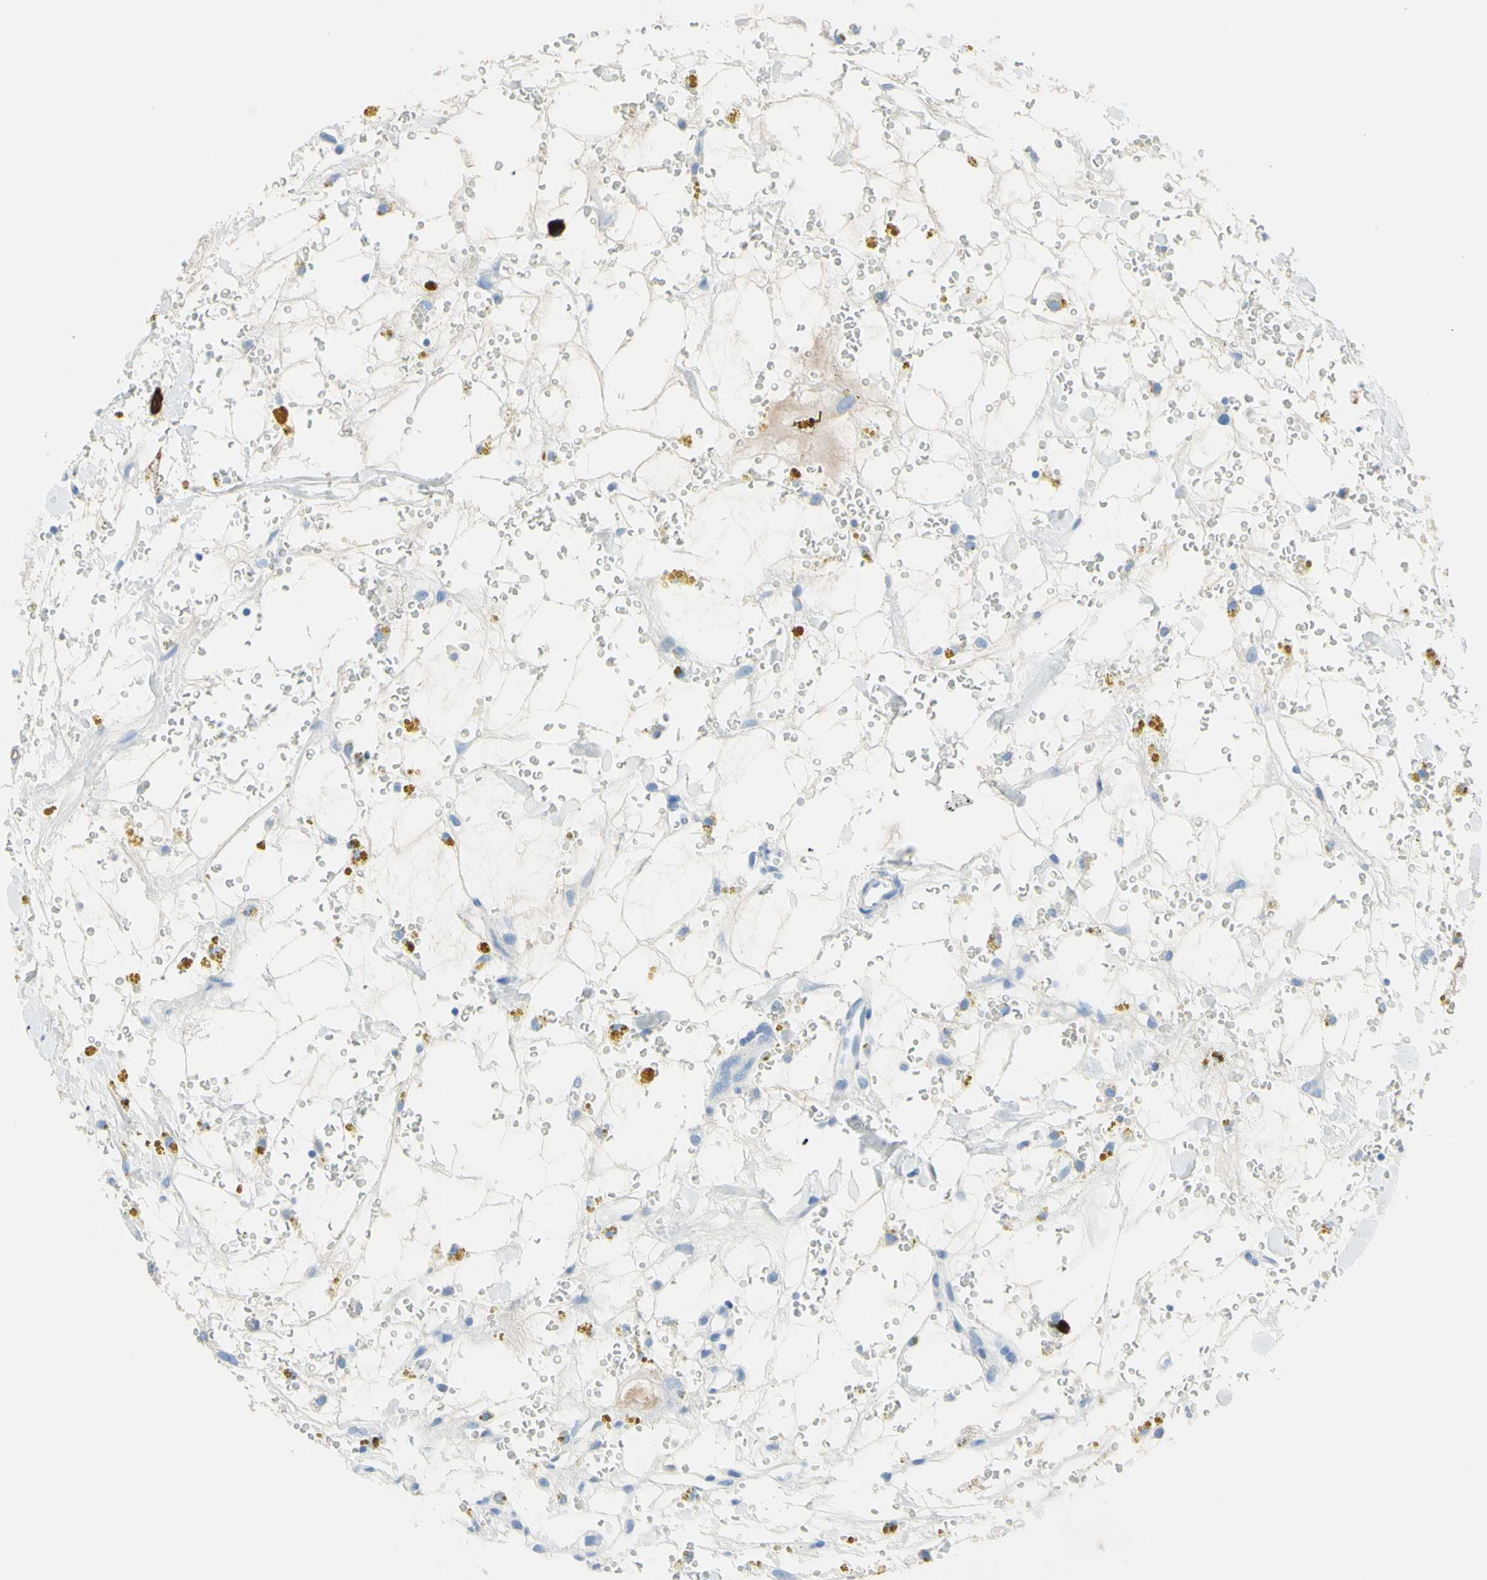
{"staining": {"intensity": "negative", "quantity": "none", "location": "none"}, "tissue": "renal cancer", "cell_type": "Tumor cells", "image_type": "cancer", "snomed": [{"axis": "morphology", "description": "Adenocarcinoma, NOS"}, {"axis": "topography", "description": "Kidney"}], "caption": "Protein analysis of renal cancer shows no significant staining in tumor cells.", "gene": "IL6ST", "patient": {"sex": "male", "age": 61}}